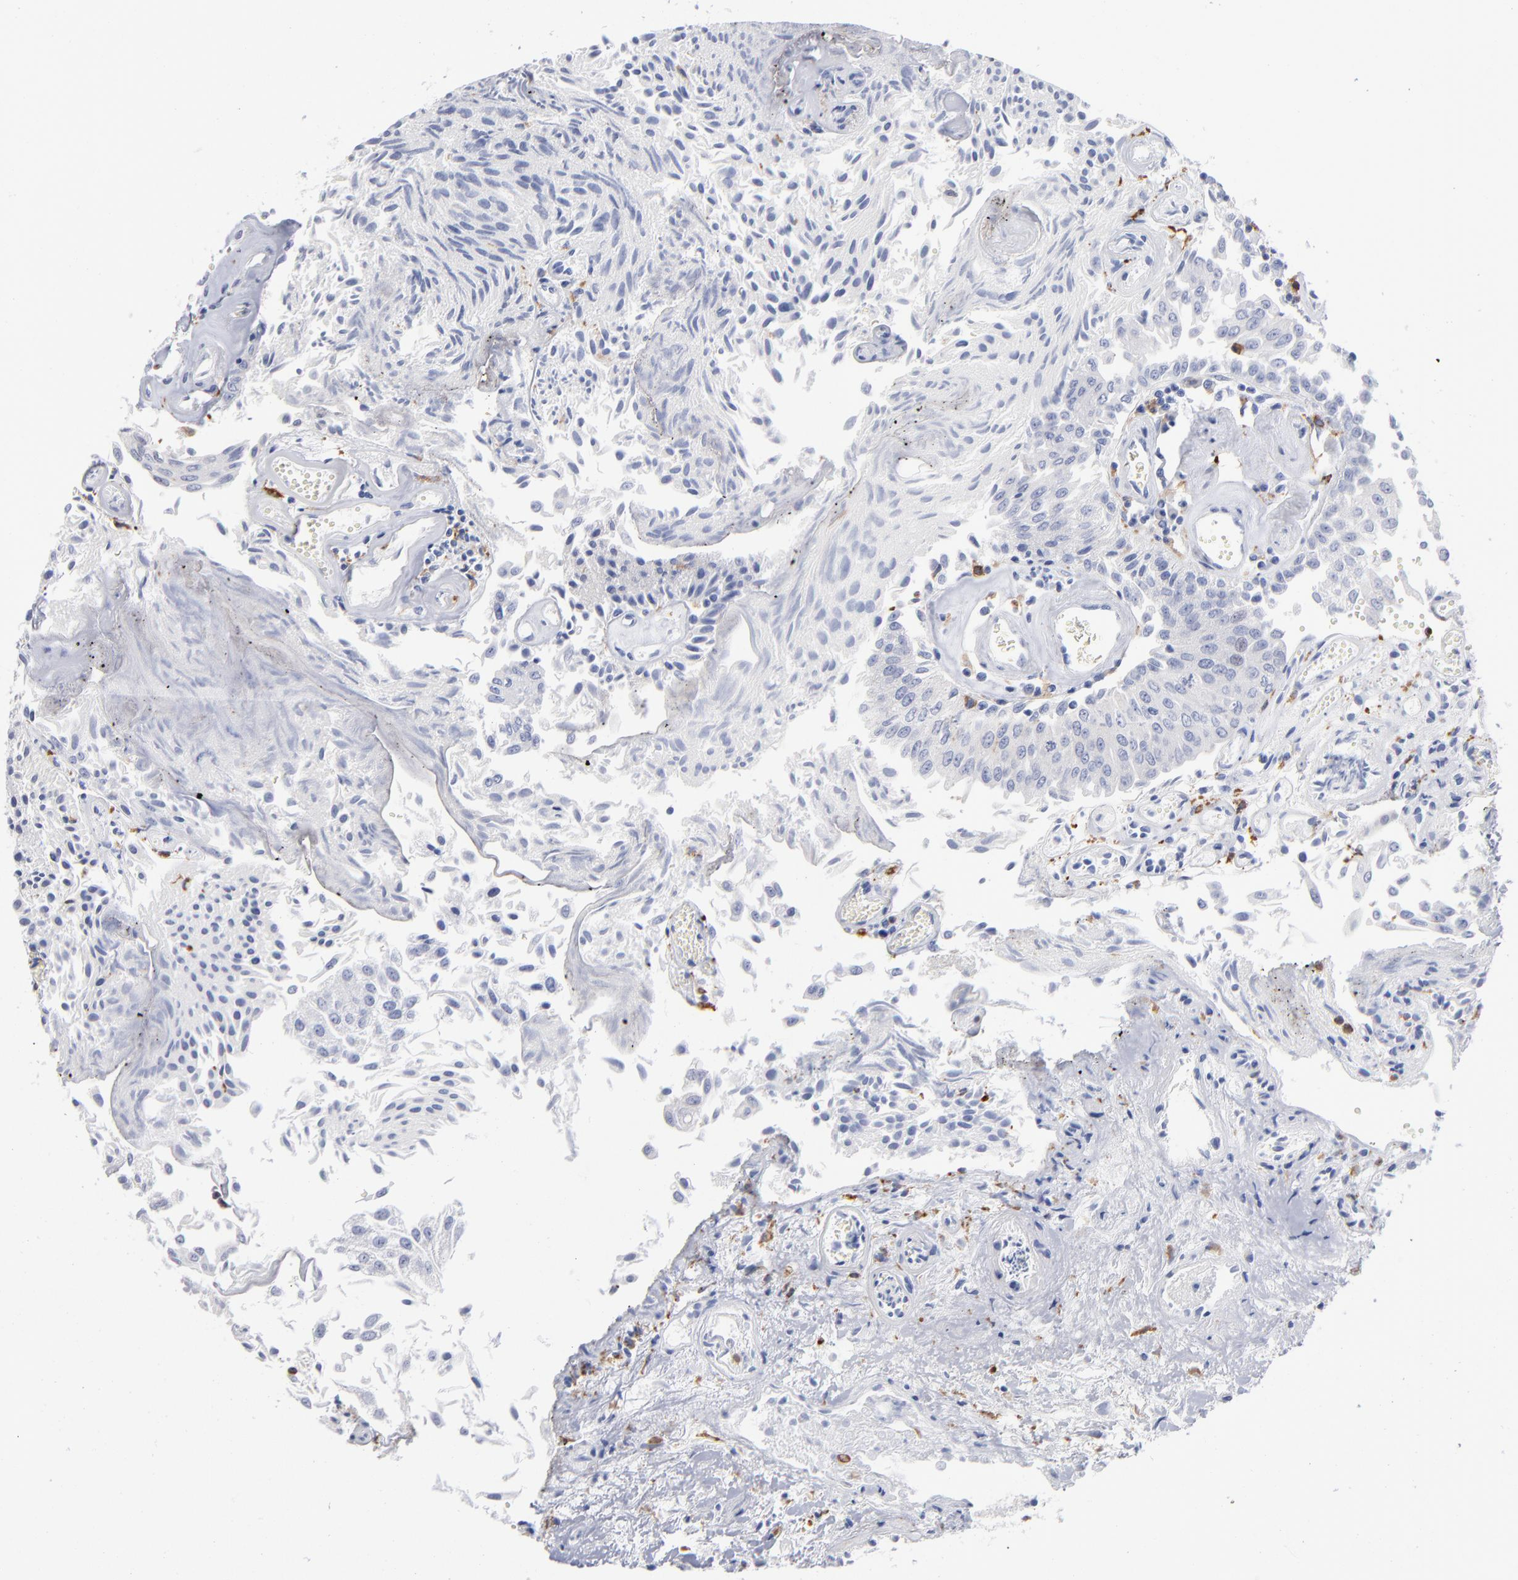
{"staining": {"intensity": "negative", "quantity": "none", "location": "none"}, "tissue": "urothelial cancer", "cell_type": "Tumor cells", "image_type": "cancer", "snomed": [{"axis": "morphology", "description": "Urothelial carcinoma, Low grade"}, {"axis": "topography", "description": "Urinary bladder"}], "caption": "An immunohistochemistry (IHC) micrograph of urothelial cancer is shown. There is no staining in tumor cells of urothelial cancer.", "gene": "CD180", "patient": {"sex": "male", "age": 86}}